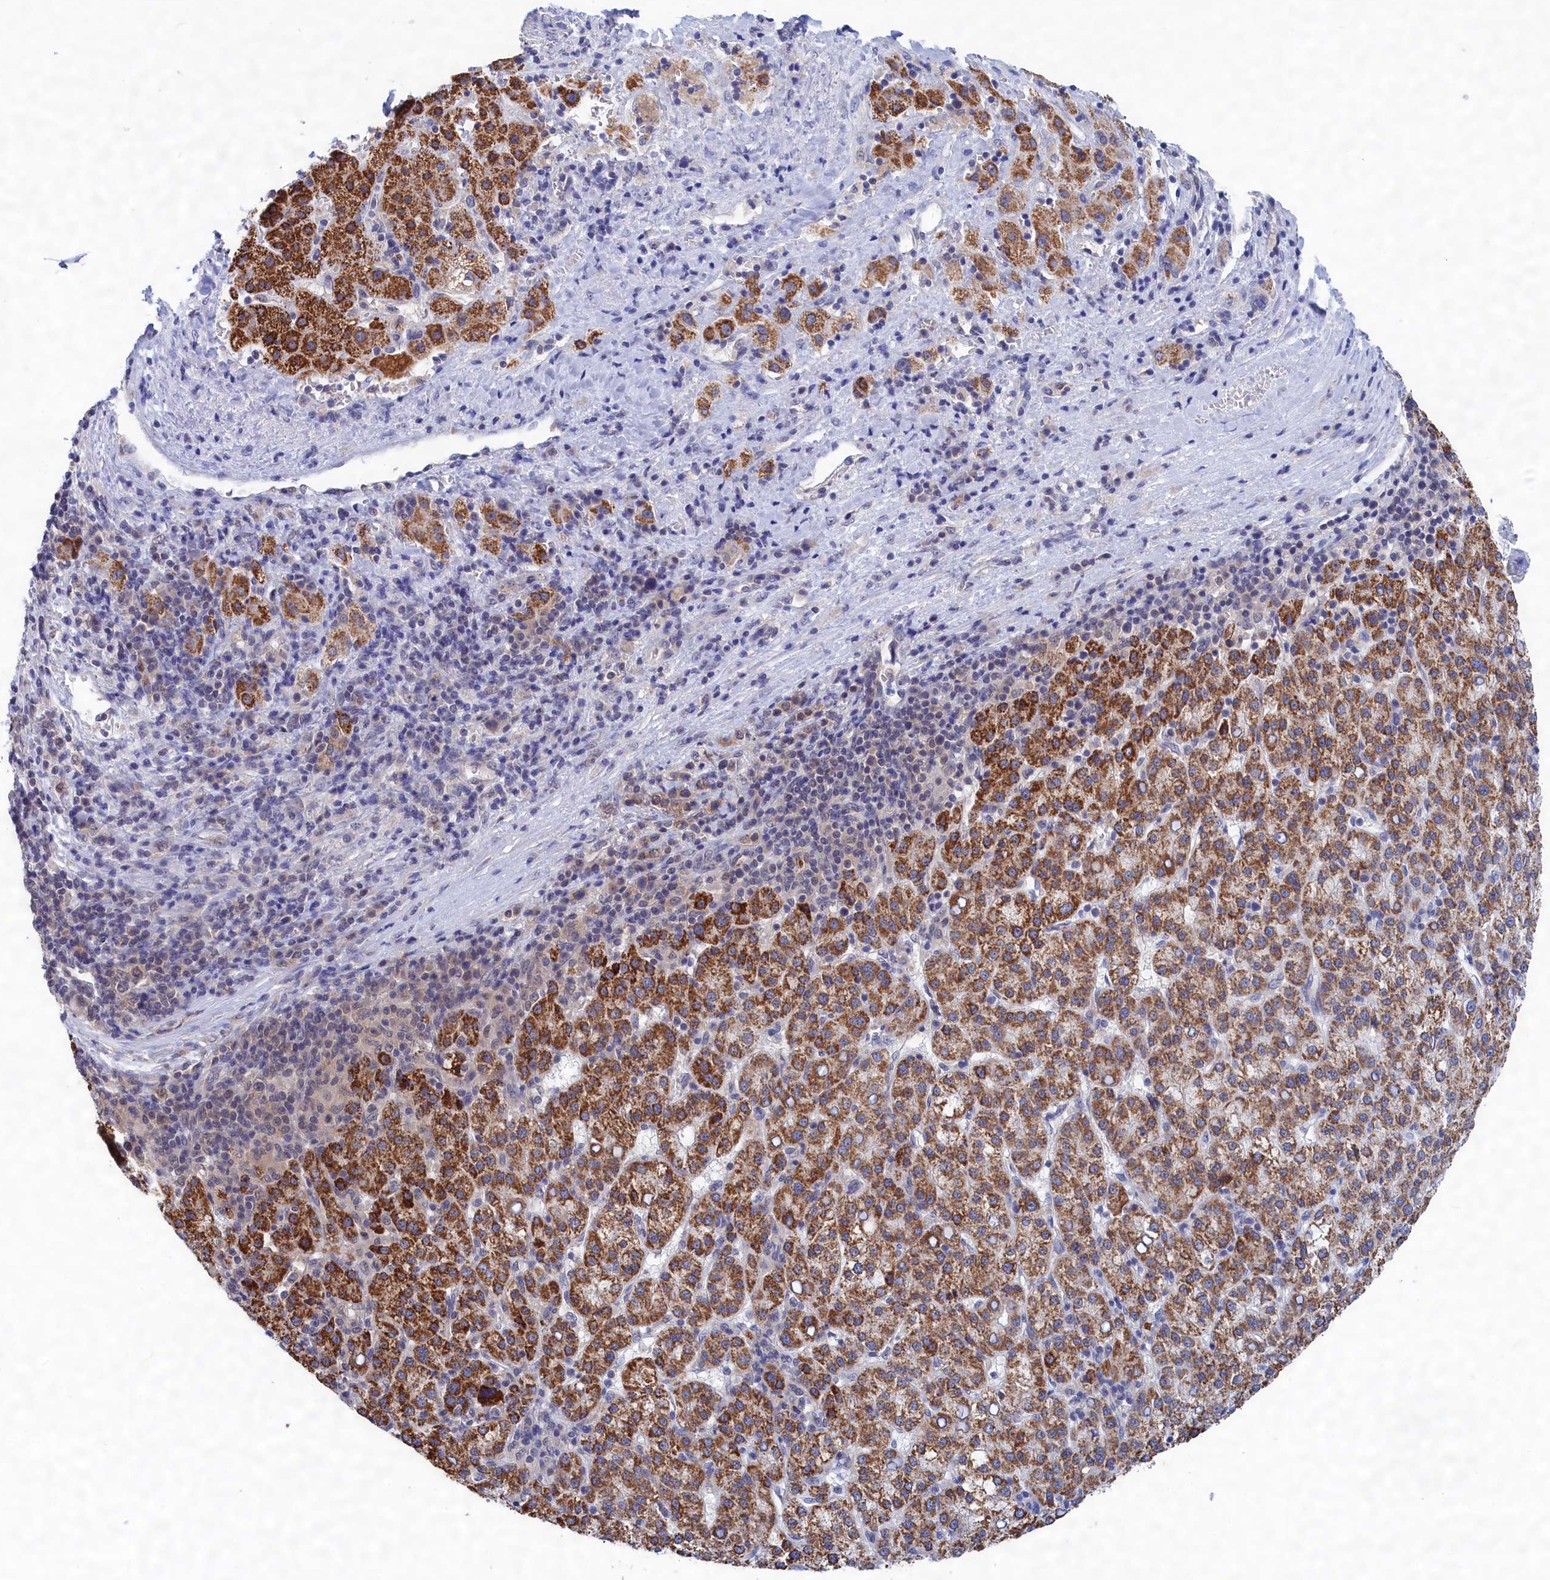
{"staining": {"intensity": "moderate", "quantity": ">75%", "location": "cytoplasmic/membranous"}, "tissue": "liver cancer", "cell_type": "Tumor cells", "image_type": "cancer", "snomed": [{"axis": "morphology", "description": "Carcinoma, Hepatocellular, NOS"}, {"axis": "topography", "description": "Liver"}], "caption": "Liver cancer (hepatocellular carcinoma) stained with DAB IHC demonstrates medium levels of moderate cytoplasmic/membranous staining in approximately >75% of tumor cells.", "gene": "PGP", "patient": {"sex": "female", "age": 58}}